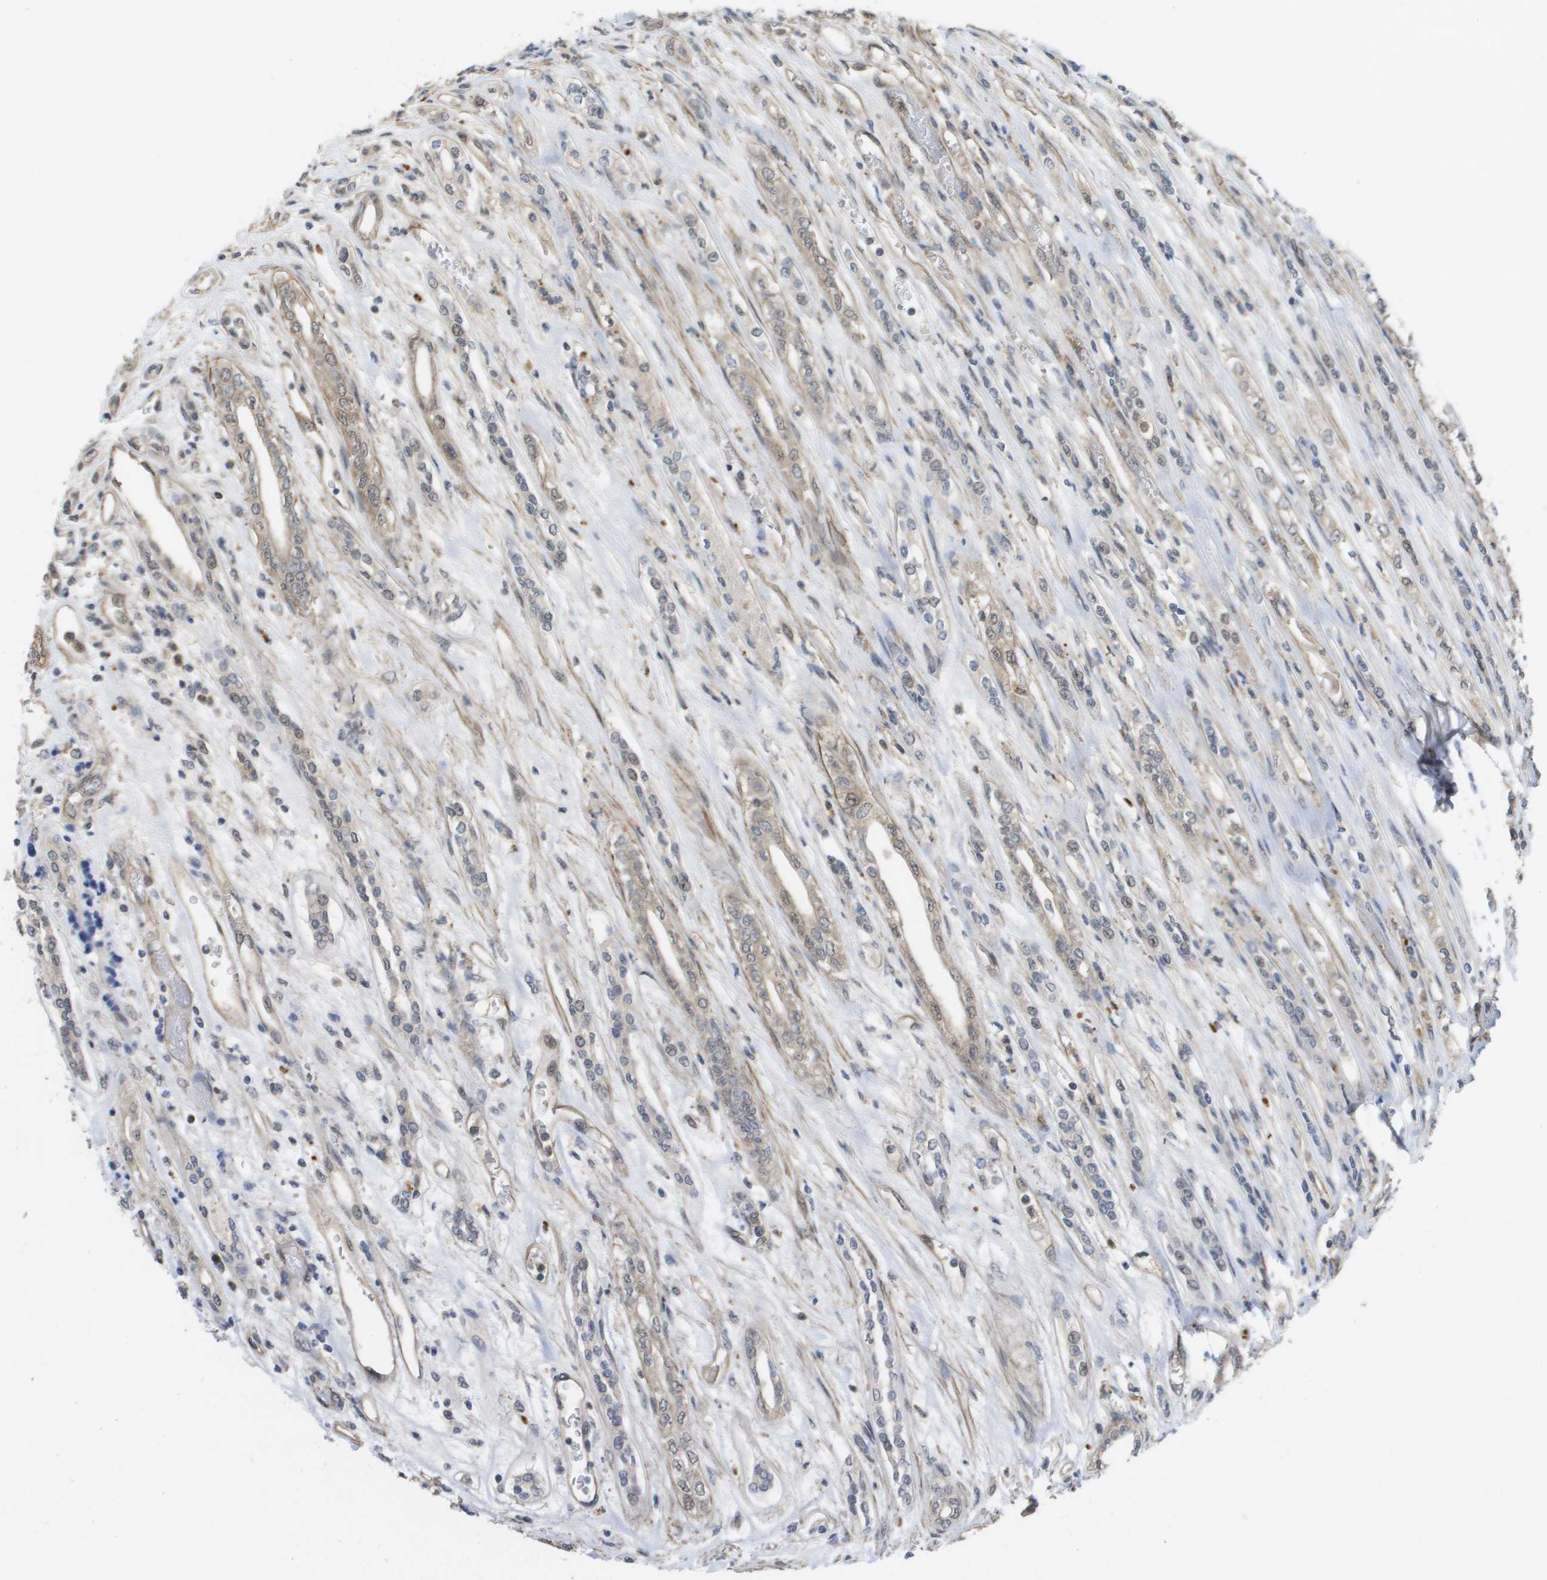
{"staining": {"intensity": "negative", "quantity": "none", "location": "none"}, "tissue": "renal cancer", "cell_type": "Tumor cells", "image_type": "cancer", "snomed": [{"axis": "morphology", "description": "Adenocarcinoma, NOS"}, {"axis": "topography", "description": "Kidney"}], "caption": "Tumor cells are negative for protein expression in human adenocarcinoma (renal). (IHC, brightfield microscopy, high magnification).", "gene": "RNF112", "patient": {"sex": "female", "age": 54}}